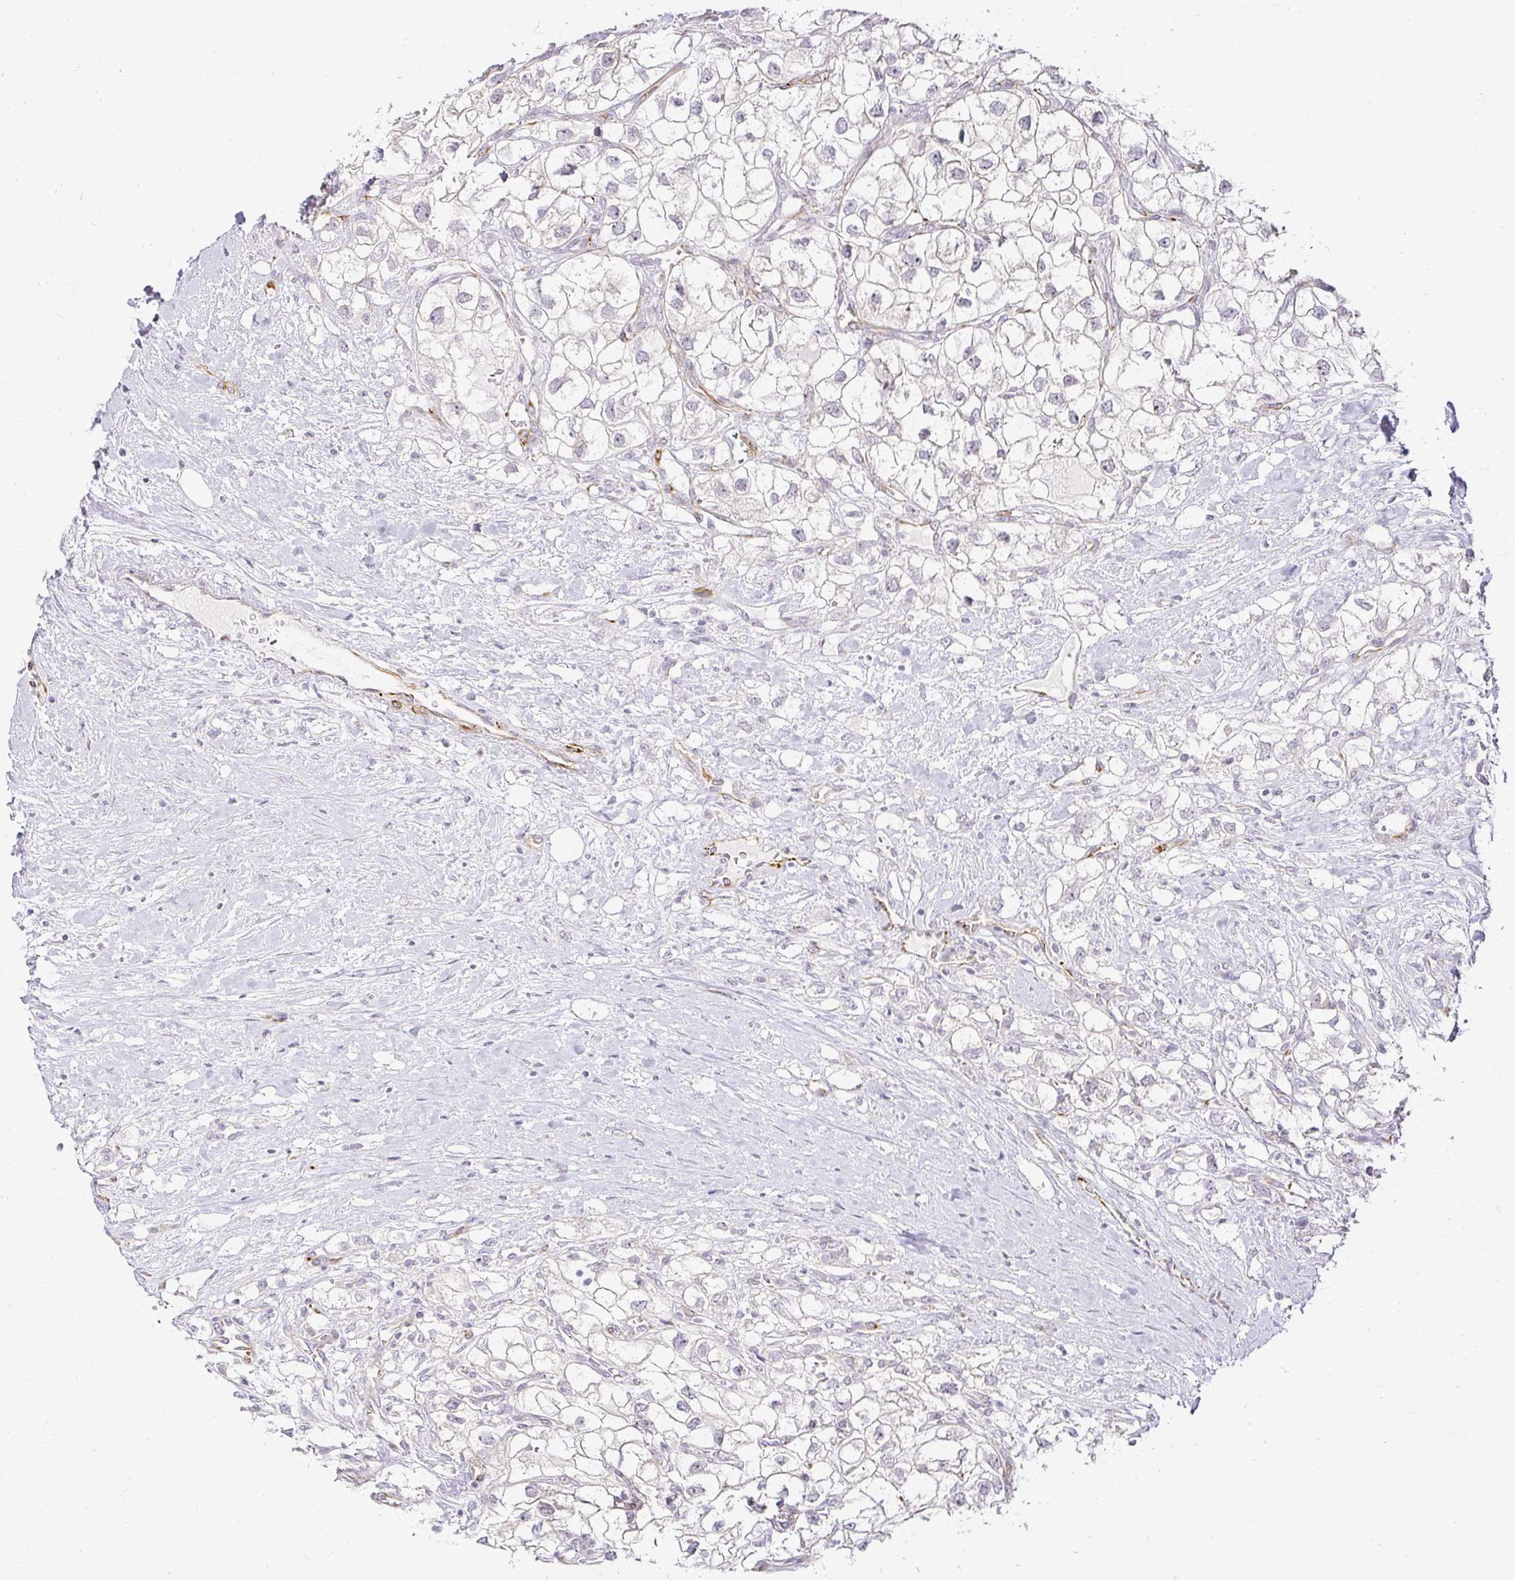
{"staining": {"intensity": "negative", "quantity": "none", "location": "none"}, "tissue": "renal cancer", "cell_type": "Tumor cells", "image_type": "cancer", "snomed": [{"axis": "morphology", "description": "Adenocarcinoma, NOS"}, {"axis": "topography", "description": "Kidney"}], "caption": "This is a micrograph of immunohistochemistry (IHC) staining of renal cancer (adenocarcinoma), which shows no staining in tumor cells.", "gene": "ACAN", "patient": {"sex": "male", "age": 59}}